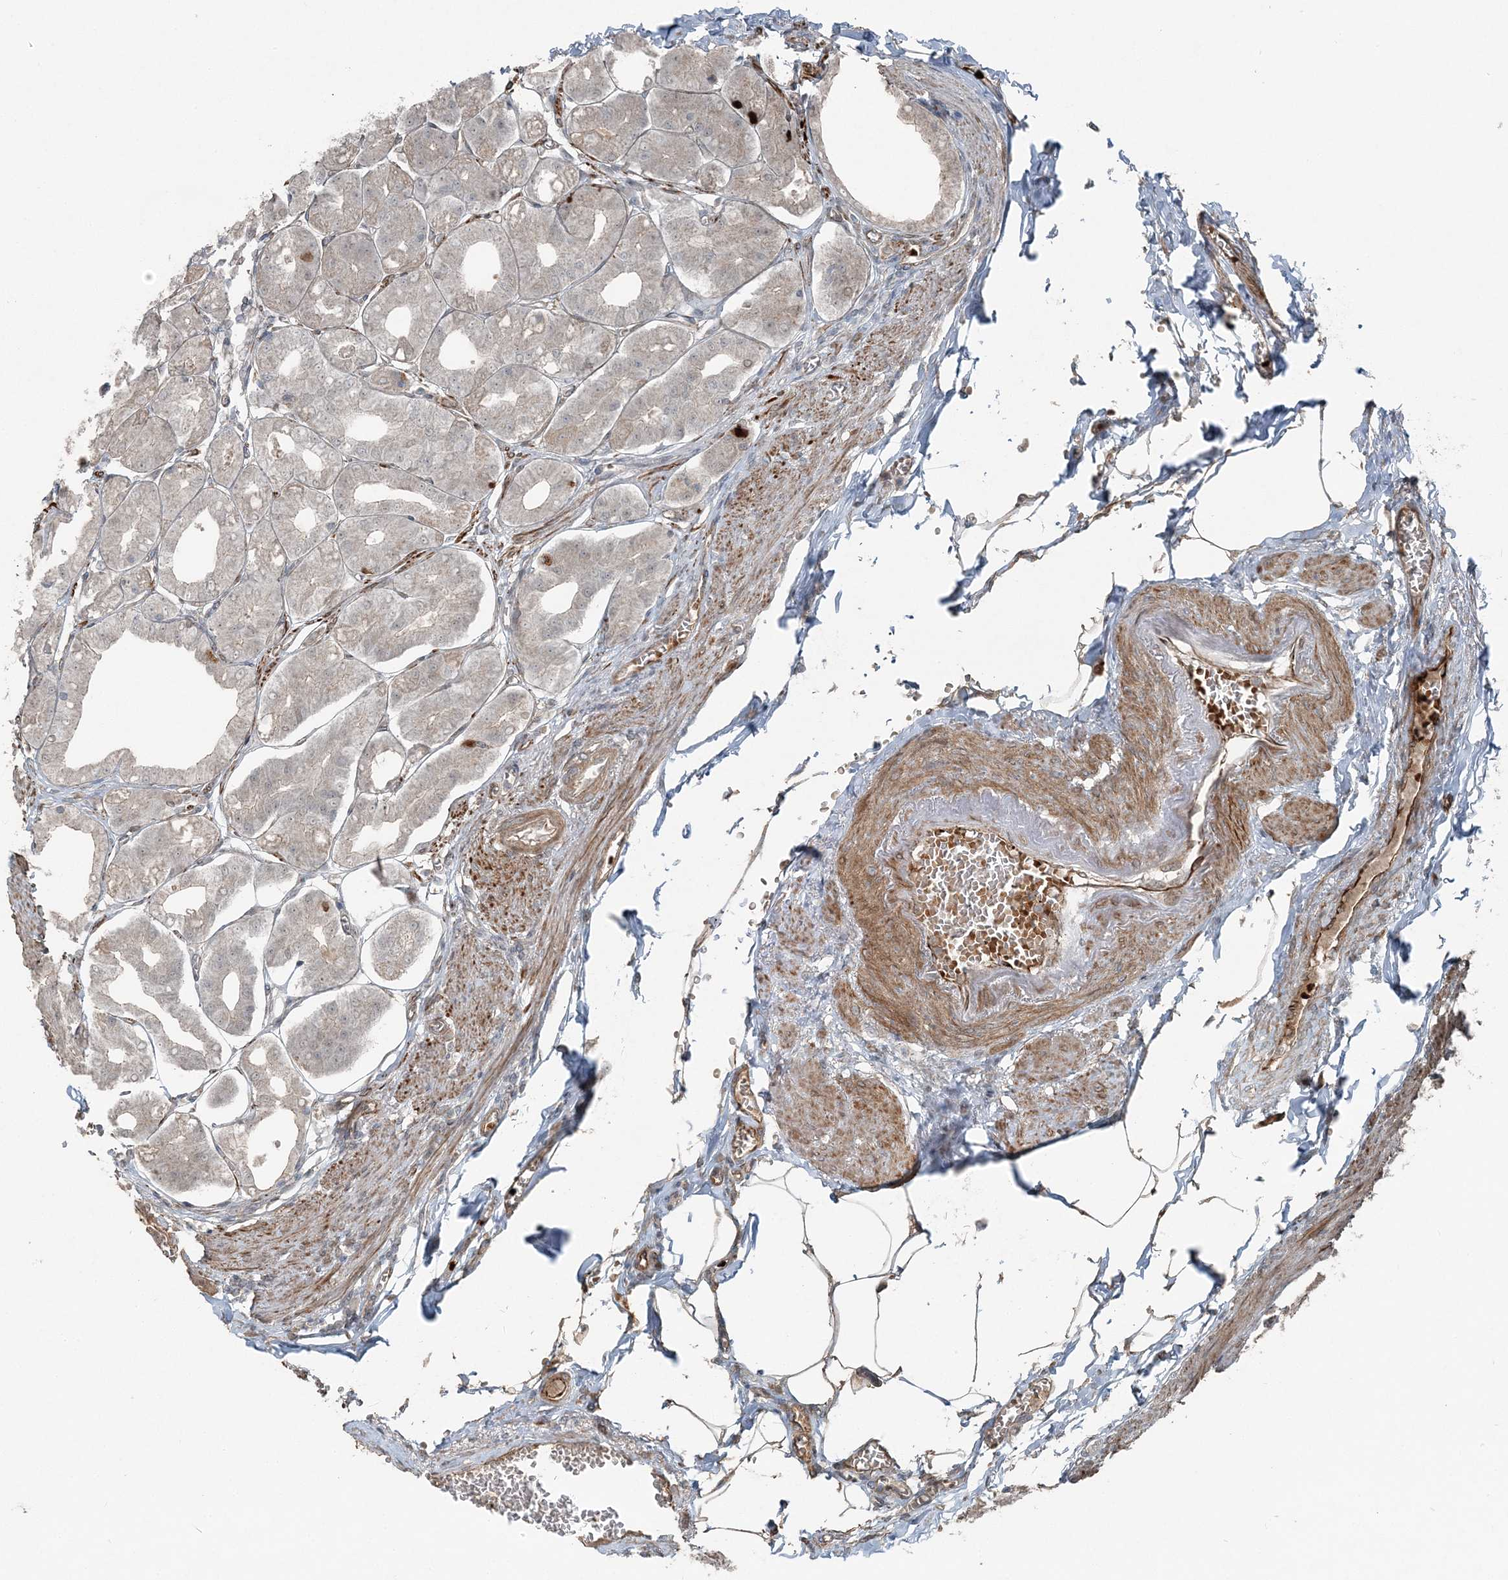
{"staining": {"intensity": "weak", "quantity": "<25%", "location": "cytoplasmic/membranous"}, "tissue": "stomach", "cell_type": "Glandular cells", "image_type": "normal", "snomed": [{"axis": "morphology", "description": "Normal tissue, NOS"}, {"axis": "topography", "description": "Stomach, lower"}], "caption": "This is an immunohistochemistry (IHC) photomicrograph of normal human stomach. There is no expression in glandular cells.", "gene": "FBXL17", "patient": {"sex": "male", "age": 71}}